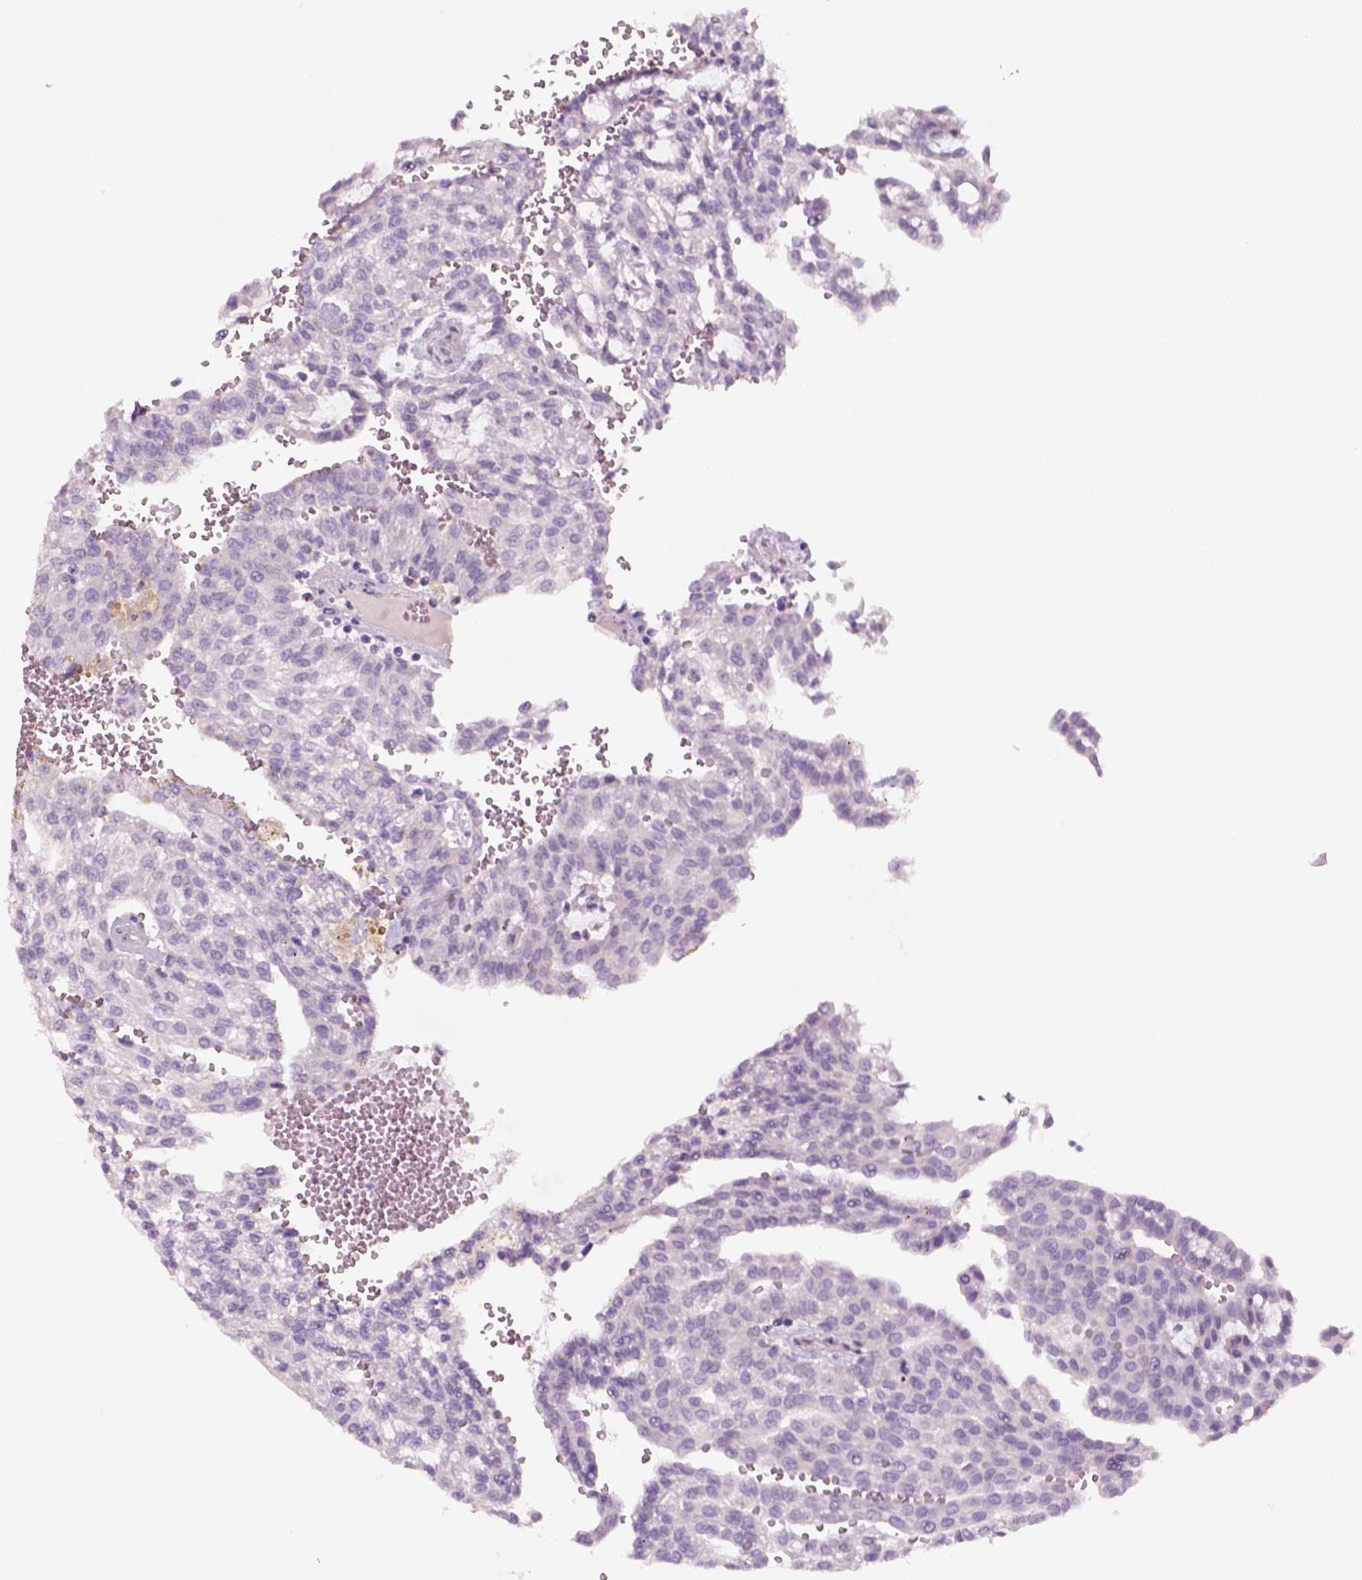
{"staining": {"intensity": "negative", "quantity": "none", "location": "none"}, "tissue": "renal cancer", "cell_type": "Tumor cells", "image_type": "cancer", "snomed": [{"axis": "morphology", "description": "Adenocarcinoma, NOS"}, {"axis": "topography", "description": "Kidney"}], "caption": "This is an IHC image of human renal adenocarcinoma. There is no staining in tumor cells.", "gene": "KRT25", "patient": {"sex": "male", "age": 63}}